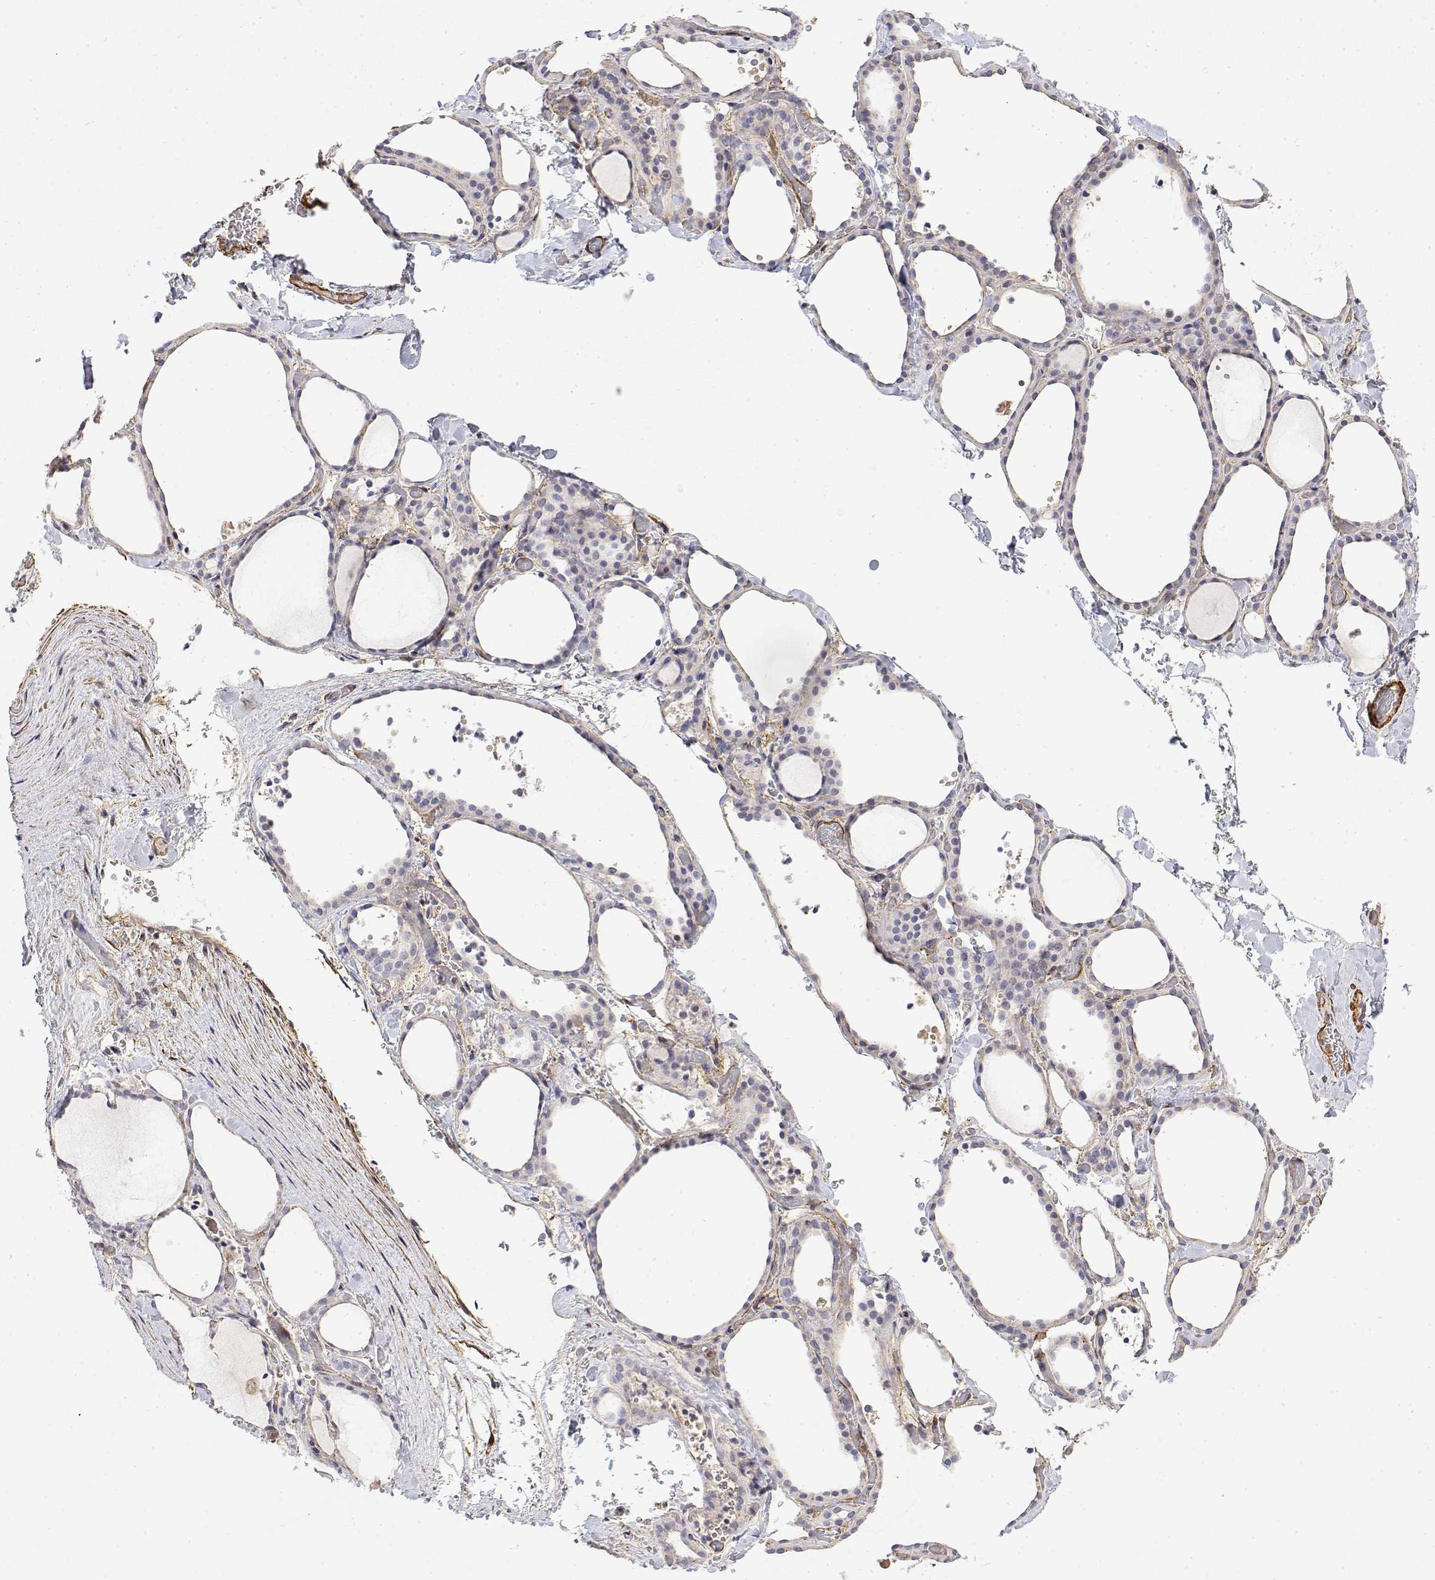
{"staining": {"intensity": "negative", "quantity": "none", "location": "none"}, "tissue": "thyroid gland", "cell_type": "Glandular cells", "image_type": "normal", "snomed": [{"axis": "morphology", "description": "Normal tissue, NOS"}, {"axis": "topography", "description": "Thyroid gland"}], "caption": "Glandular cells are negative for brown protein staining in benign thyroid gland. Nuclei are stained in blue.", "gene": "SOWAHD", "patient": {"sex": "female", "age": 36}}